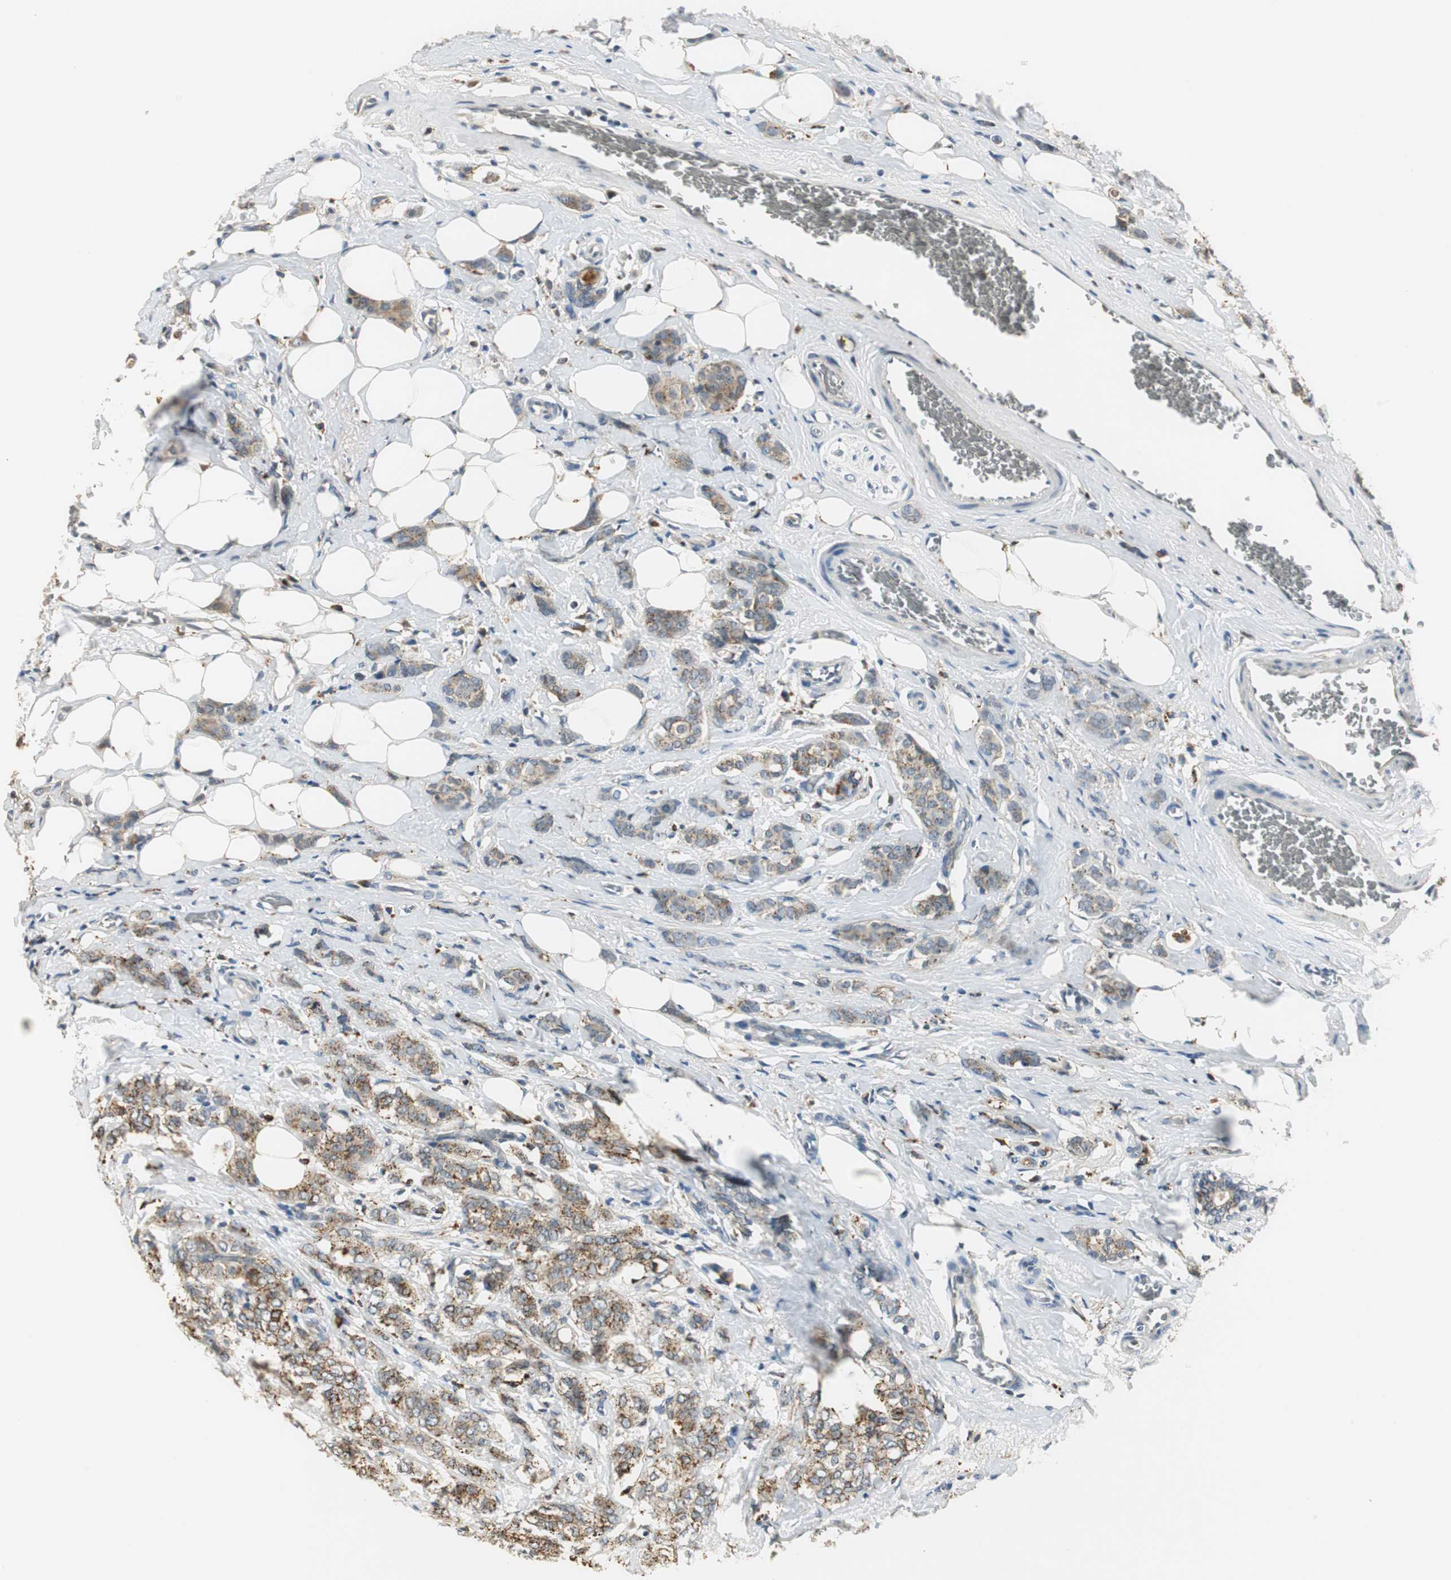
{"staining": {"intensity": "moderate", "quantity": "25%-75%", "location": "cytoplasmic/membranous"}, "tissue": "breast cancer", "cell_type": "Tumor cells", "image_type": "cancer", "snomed": [{"axis": "morphology", "description": "Lobular carcinoma"}, {"axis": "topography", "description": "Breast"}], "caption": "Breast cancer tissue displays moderate cytoplasmic/membranous positivity in approximately 25%-75% of tumor cells", "gene": "NIT1", "patient": {"sex": "female", "age": 60}}